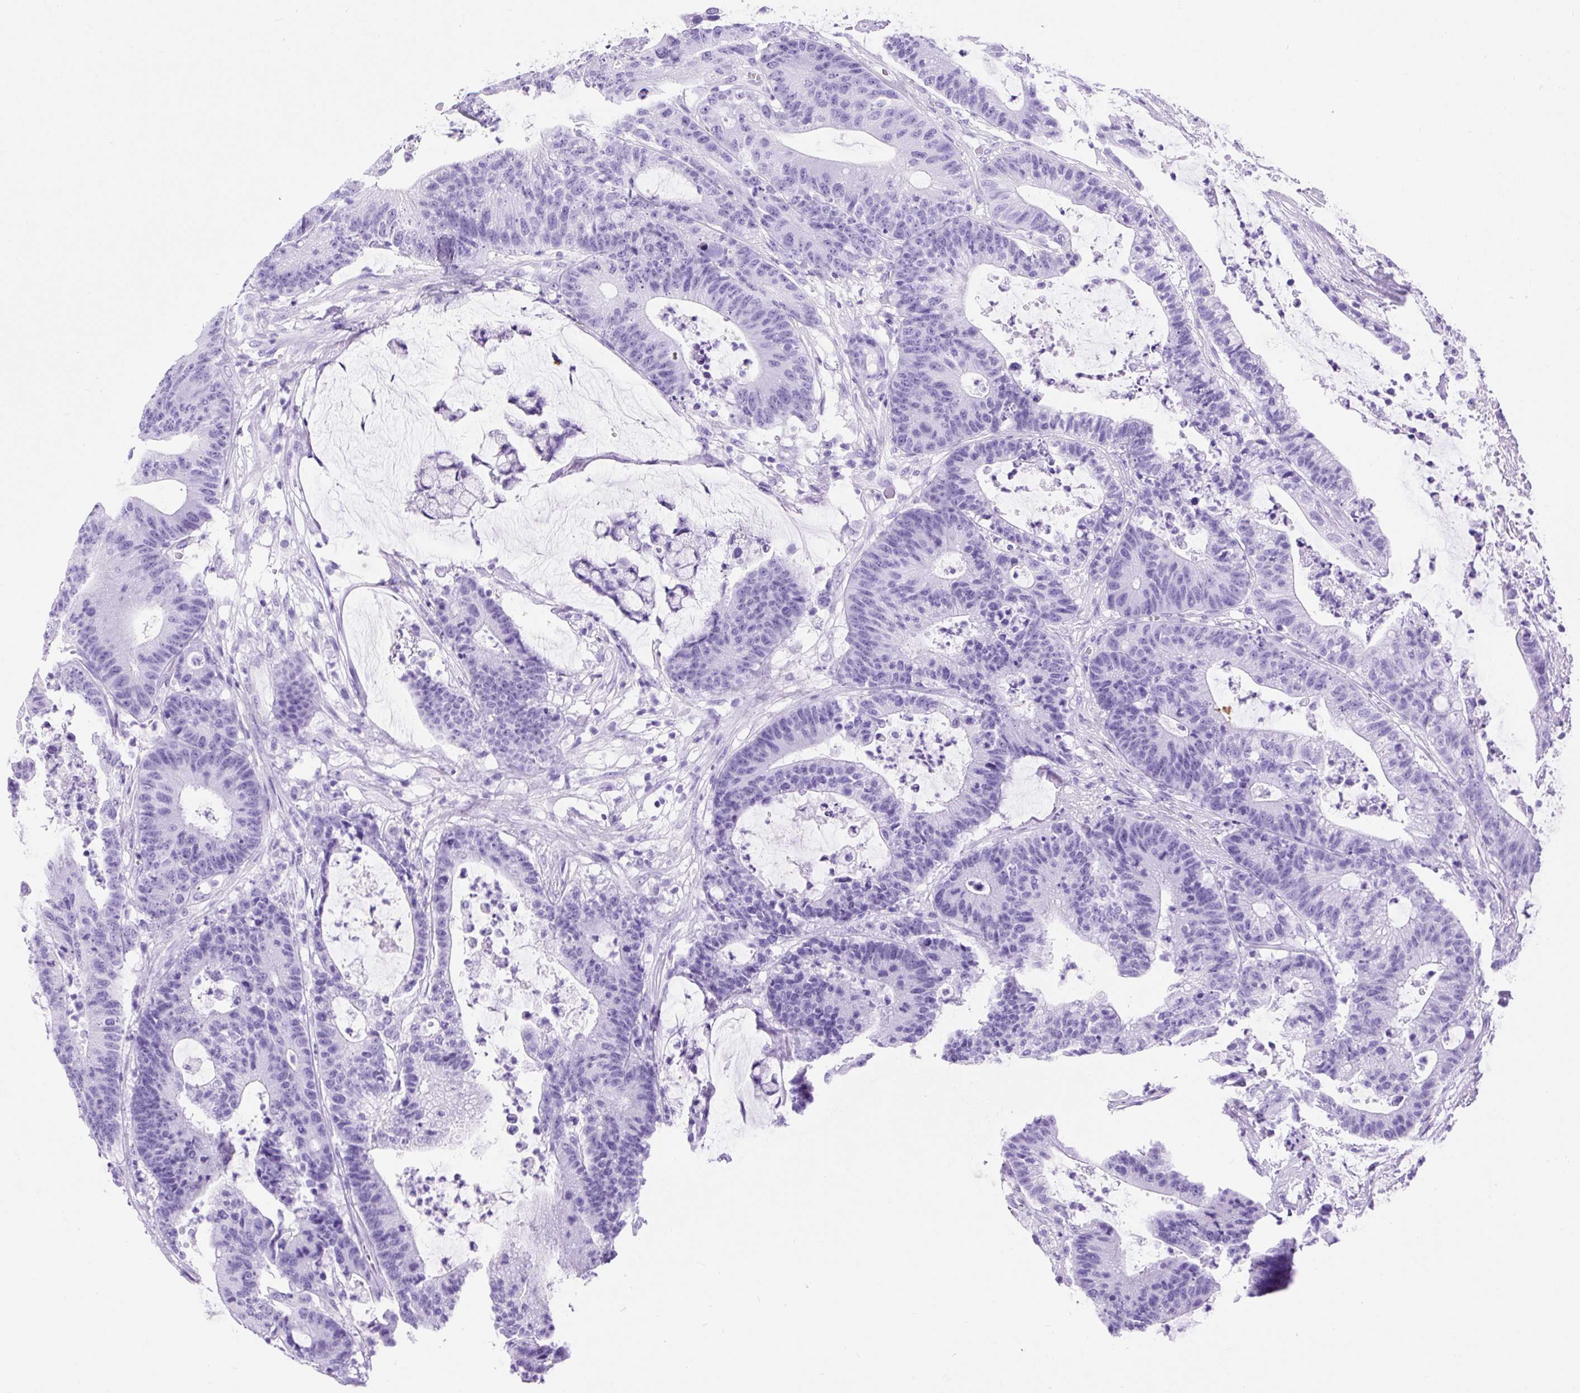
{"staining": {"intensity": "negative", "quantity": "none", "location": "none"}, "tissue": "colorectal cancer", "cell_type": "Tumor cells", "image_type": "cancer", "snomed": [{"axis": "morphology", "description": "Adenocarcinoma, NOS"}, {"axis": "topography", "description": "Colon"}], "caption": "Immunohistochemistry of human colorectal cancer exhibits no staining in tumor cells.", "gene": "CEL", "patient": {"sex": "female", "age": 84}}